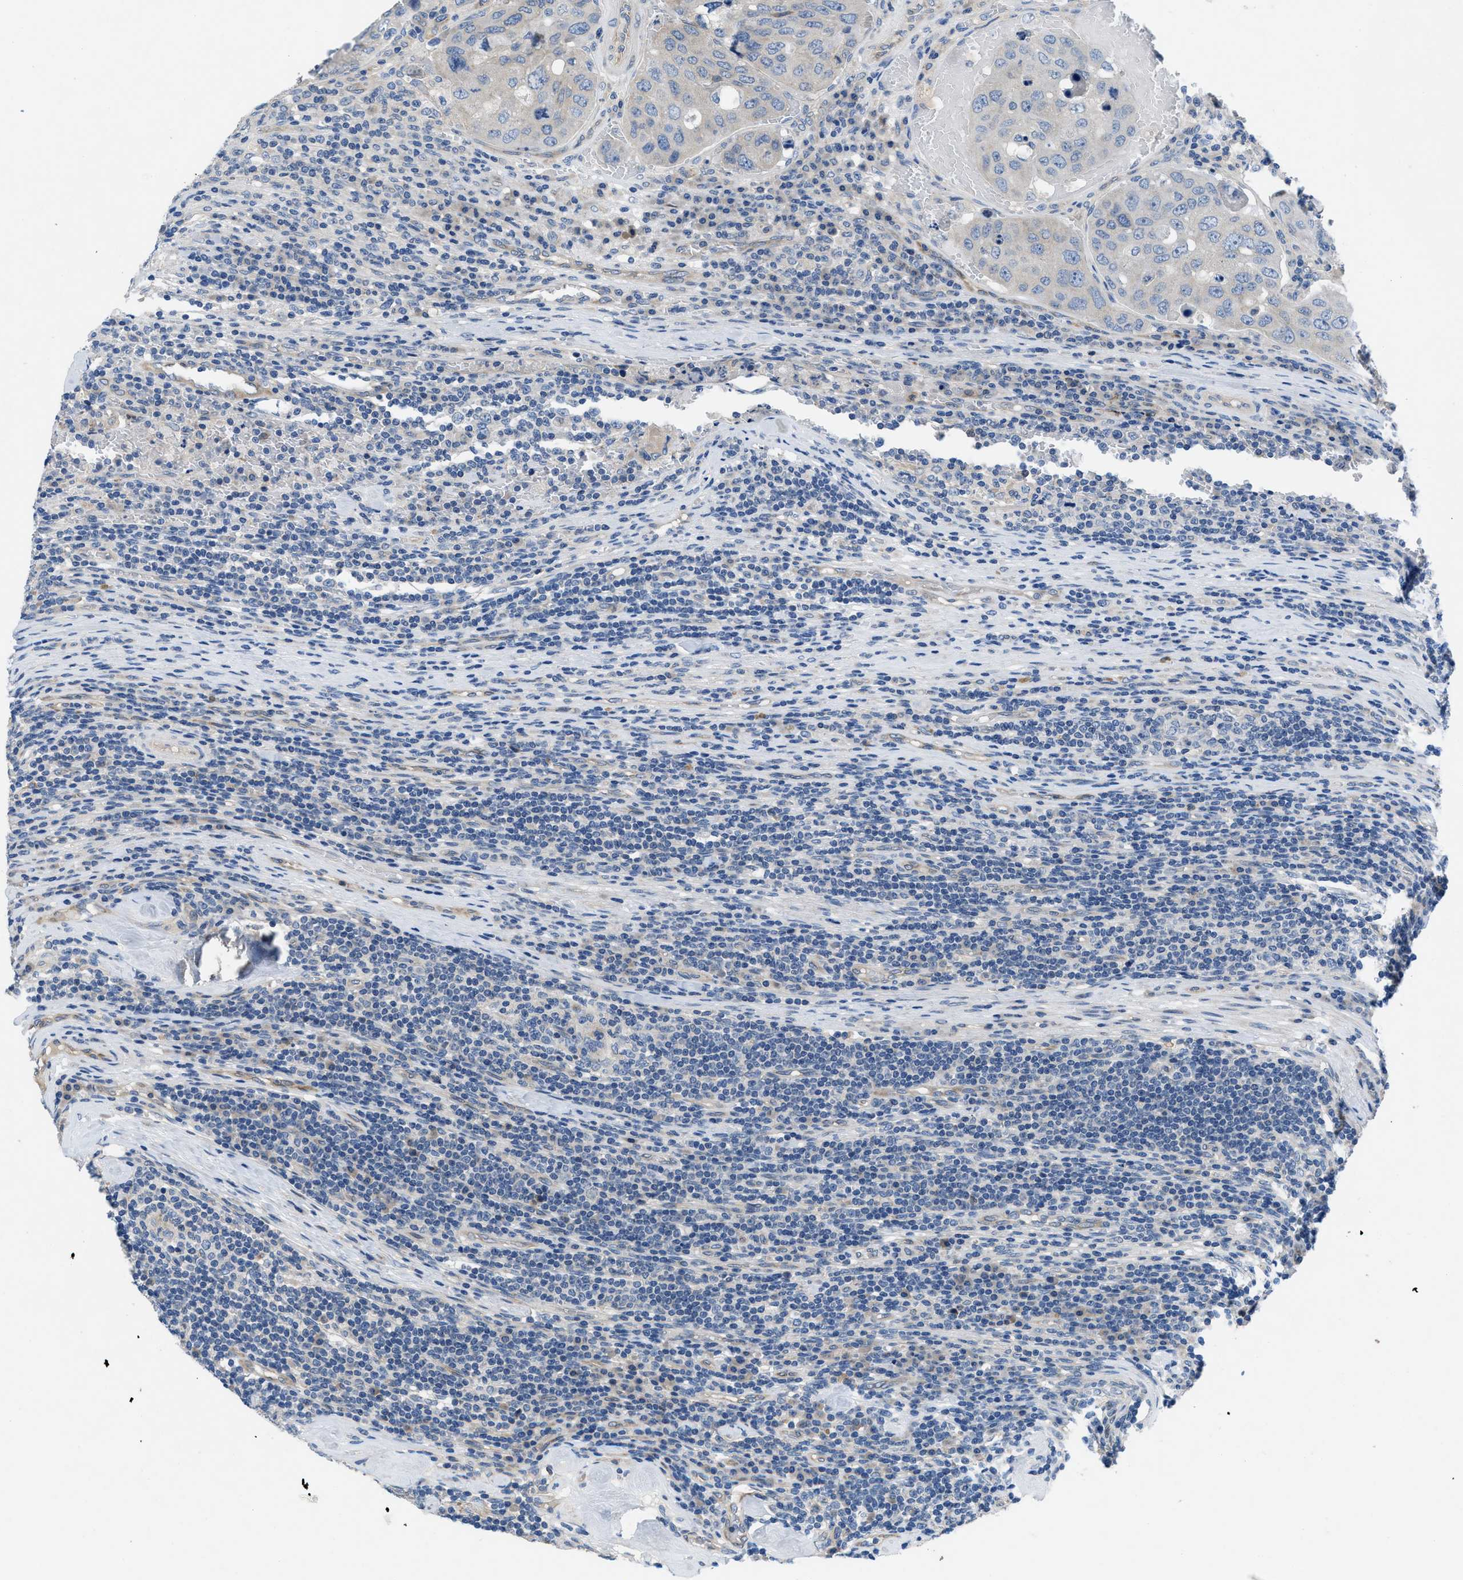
{"staining": {"intensity": "negative", "quantity": "none", "location": "none"}, "tissue": "urothelial cancer", "cell_type": "Tumor cells", "image_type": "cancer", "snomed": [{"axis": "morphology", "description": "Urothelial carcinoma, High grade"}, {"axis": "topography", "description": "Lymph node"}, {"axis": "topography", "description": "Urinary bladder"}], "caption": "This is an immunohistochemistry (IHC) histopathology image of human urothelial cancer. There is no staining in tumor cells.", "gene": "PGR", "patient": {"sex": "male", "age": 51}}